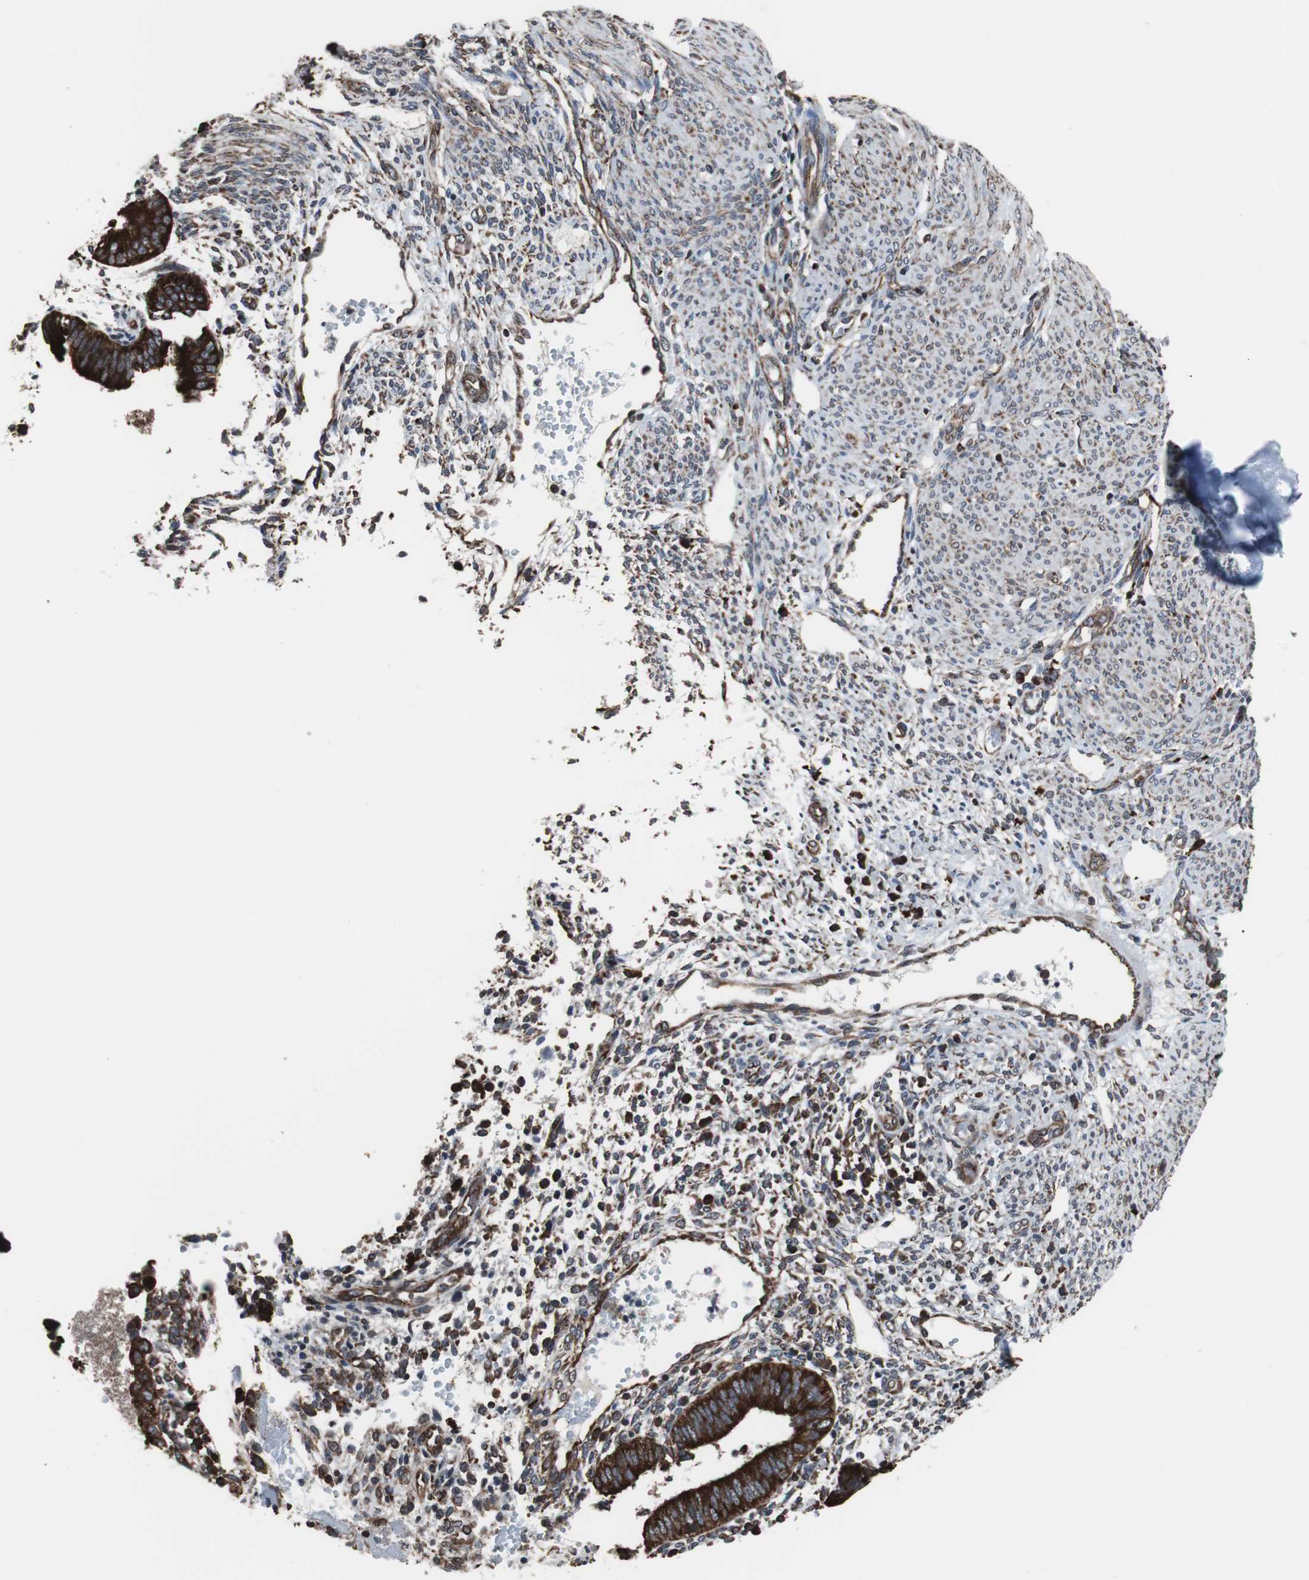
{"staining": {"intensity": "moderate", "quantity": "25%-75%", "location": "cytoplasmic/membranous"}, "tissue": "endometrium", "cell_type": "Cells in endometrial stroma", "image_type": "normal", "snomed": [{"axis": "morphology", "description": "Normal tissue, NOS"}, {"axis": "topography", "description": "Endometrium"}], "caption": "The immunohistochemical stain labels moderate cytoplasmic/membranous expression in cells in endometrial stroma of normal endometrium. (DAB = brown stain, brightfield microscopy at high magnification).", "gene": "USP10", "patient": {"sex": "female", "age": 35}}